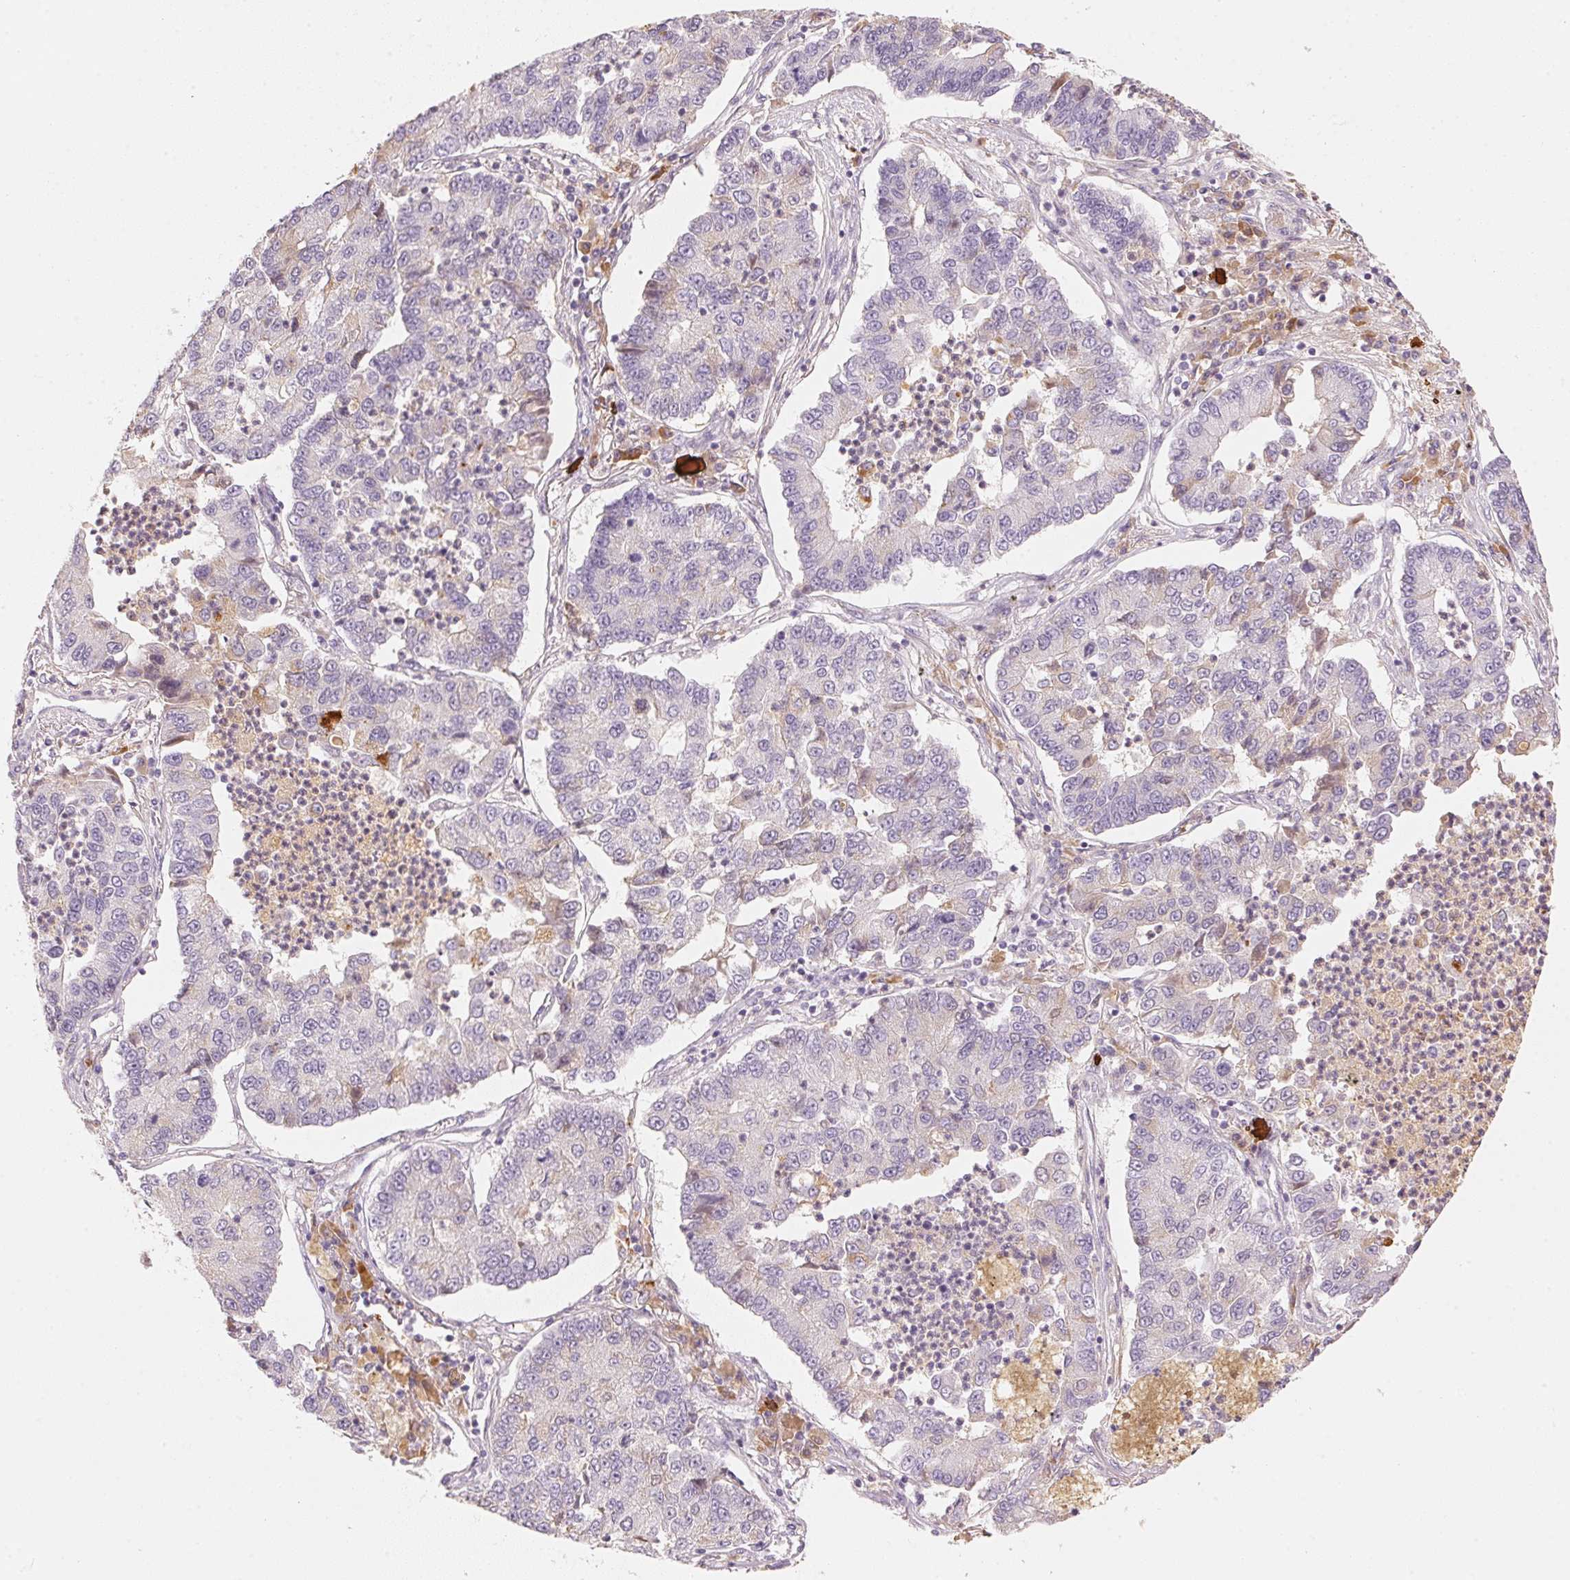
{"staining": {"intensity": "negative", "quantity": "none", "location": "none"}, "tissue": "lung cancer", "cell_type": "Tumor cells", "image_type": "cancer", "snomed": [{"axis": "morphology", "description": "Adenocarcinoma, NOS"}, {"axis": "topography", "description": "Lung"}], "caption": "Image shows no protein expression in tumor cells of lung cancer tissue.", "gene": "RMDN2", "patient": {"sex": "female", "age": 57}}